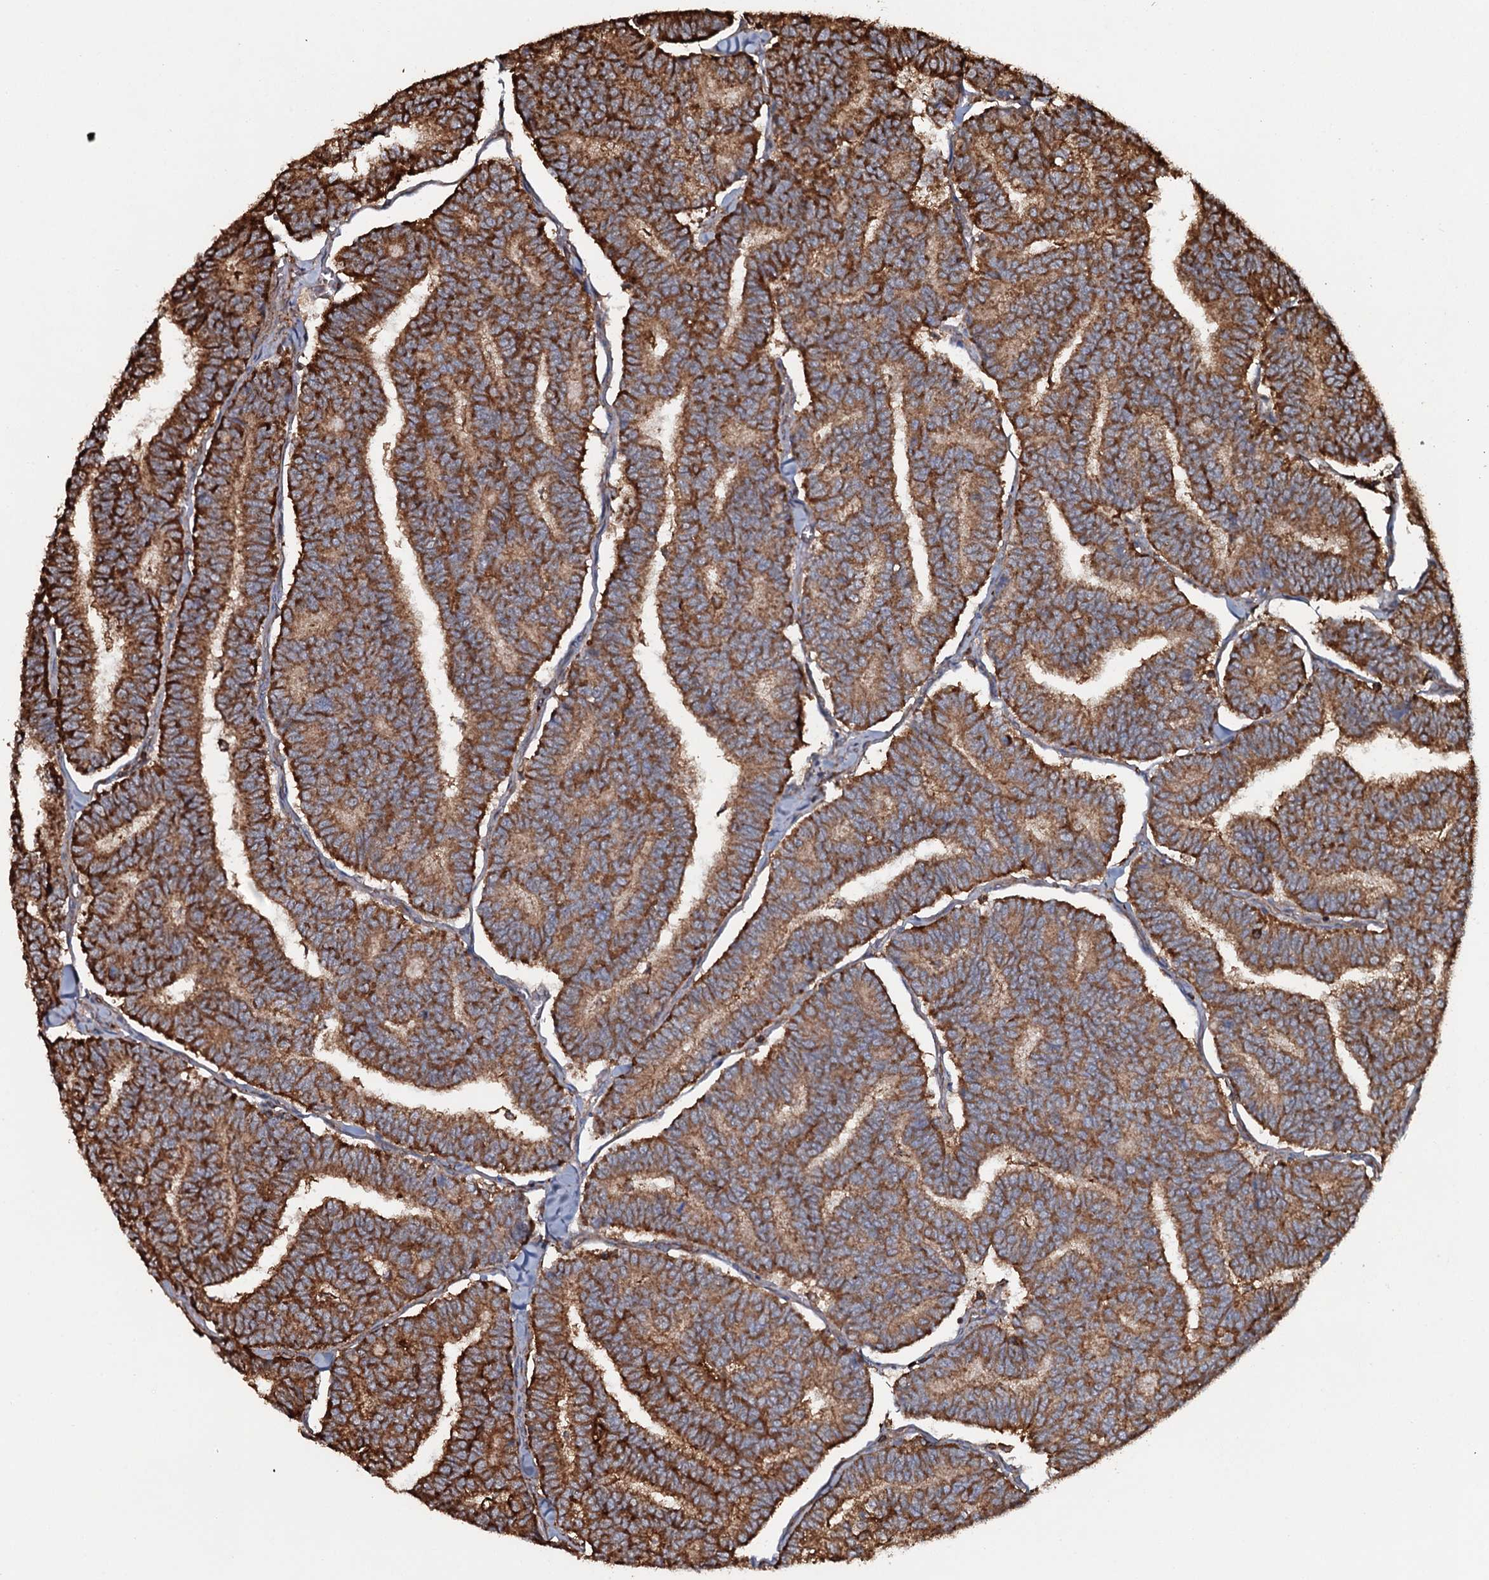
{"staining": {"intensity": "strong", "quantity": ">75%", "location": "cytoplasmic/membranous"}, "tissue": "thyroid cancer", "cell_type": "Tumor cells", "image_type": "cancer", "snomed": [{"axis": "morphology", "description": "Papillary adenocarcinoma, NOS"}, {"axis": "topography", "description": "Thyroid gland"}], "caption": "Thyroid cancer was stained to show a protein in brown. There is high levels of strong cytoplasmic/membranous staining in approximately >75% of tumor cells. (Stains: DAB (3,3'-diaminobenzidine) in brown, nuclei in blue, Microscopy: brightfield microscopy at high magnification).", "gene": "VWA8", "patient": {"sex": "female", "age": 35}}